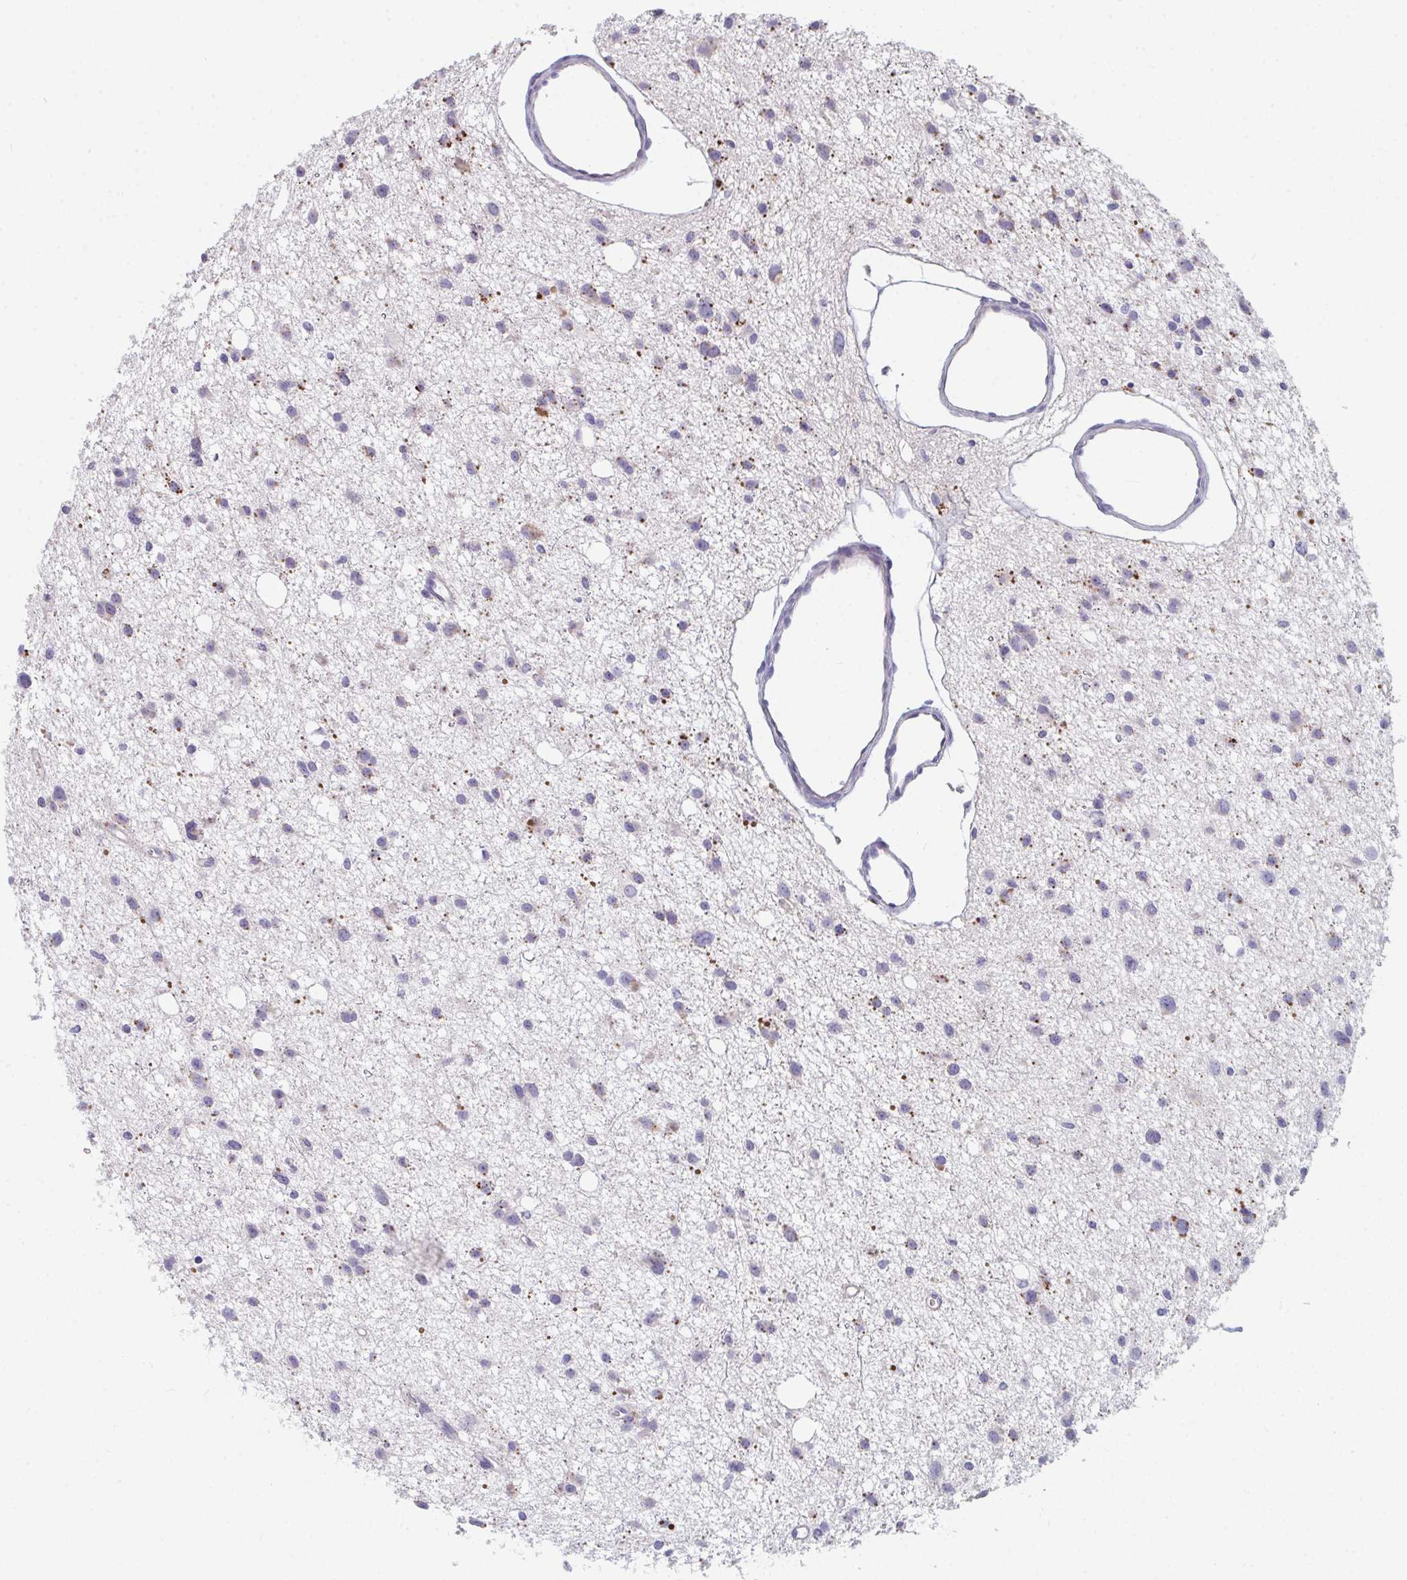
{"staining": {"intensity": "moderate", "quantity": "<25%", "location": "cytoplasmic/membranous"}, "tissue": "glioma", "cell_type": "Tumor cells", "image_type": "cancer", "snomed": [{"axis": "morphology", "description": "Glioma, malignant, High grade"}, {"axis": "topography", "description": "Brain"}], "caption": "The image exhibits a brown stain indicating the presence of a protein in the cytoplasmic/membranous of tumor cells in malignant high-grade glioma. (IHC, brightfield microscopy, high magnification).", "gene": "EIF1AD", "patient": {"sex": "male", "age": 23}}